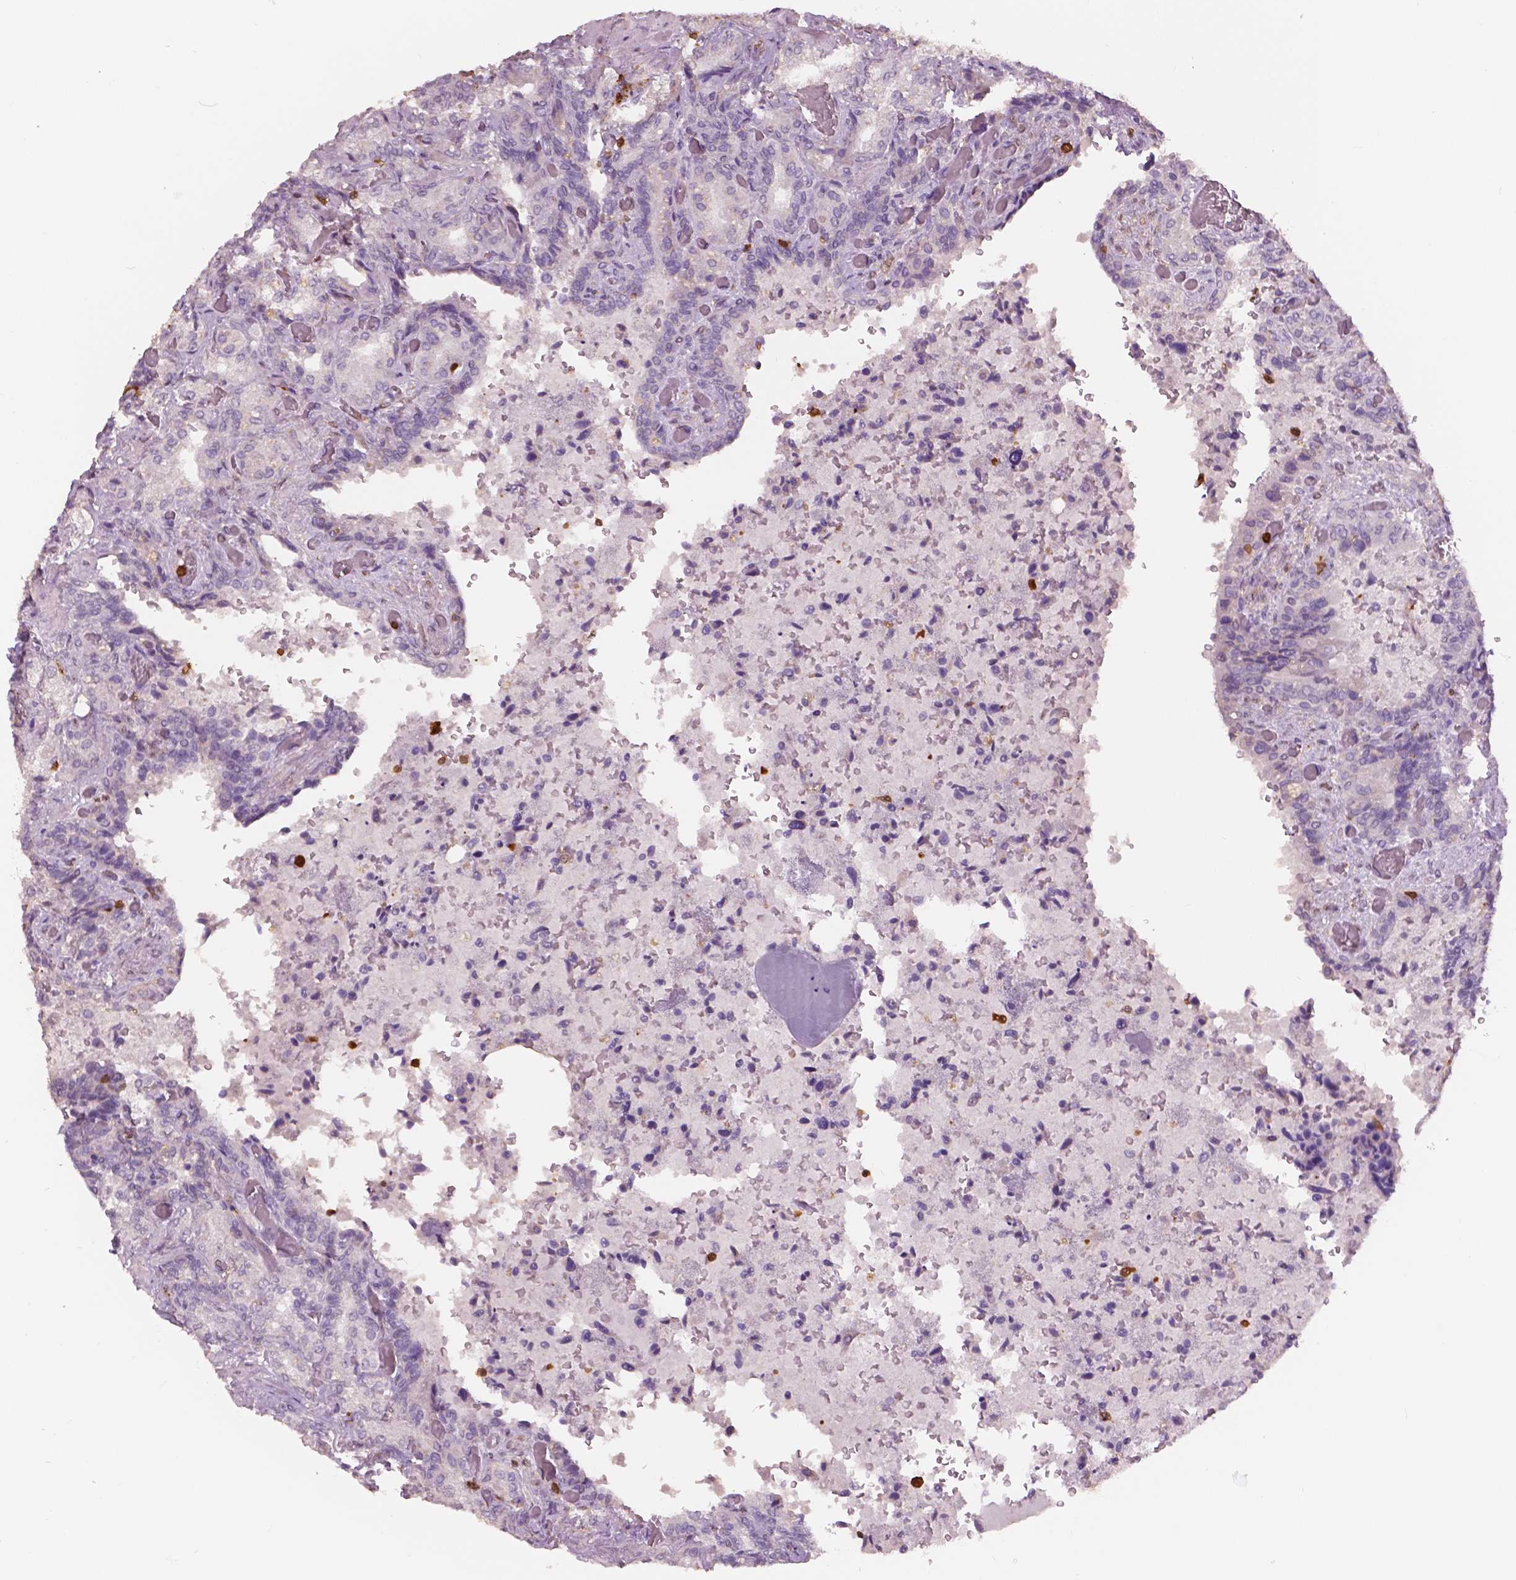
{"staining": {"intensity": "moderate", "quantity": "<25%", "location": "cytoplasmic/membranous"}, "tissue": "seminal vesicle", "cell_type": "Glandular cells", "image_type": "normal", "snomed": [{"axis": "morphology", "description": "Normal tissue, NOS"}, {"axis": "topography", "description": "Seminal veicle"}], "caption": "A photomicrograph showing moderate cytoplasmic/membranous staining in approximately <25% of glandular cells in unremarkable seminal vesicle, as visualized by brown immunohistochemical staining.", "gene": "S100A4", "patient": {"sex": "male", "age": 68}}